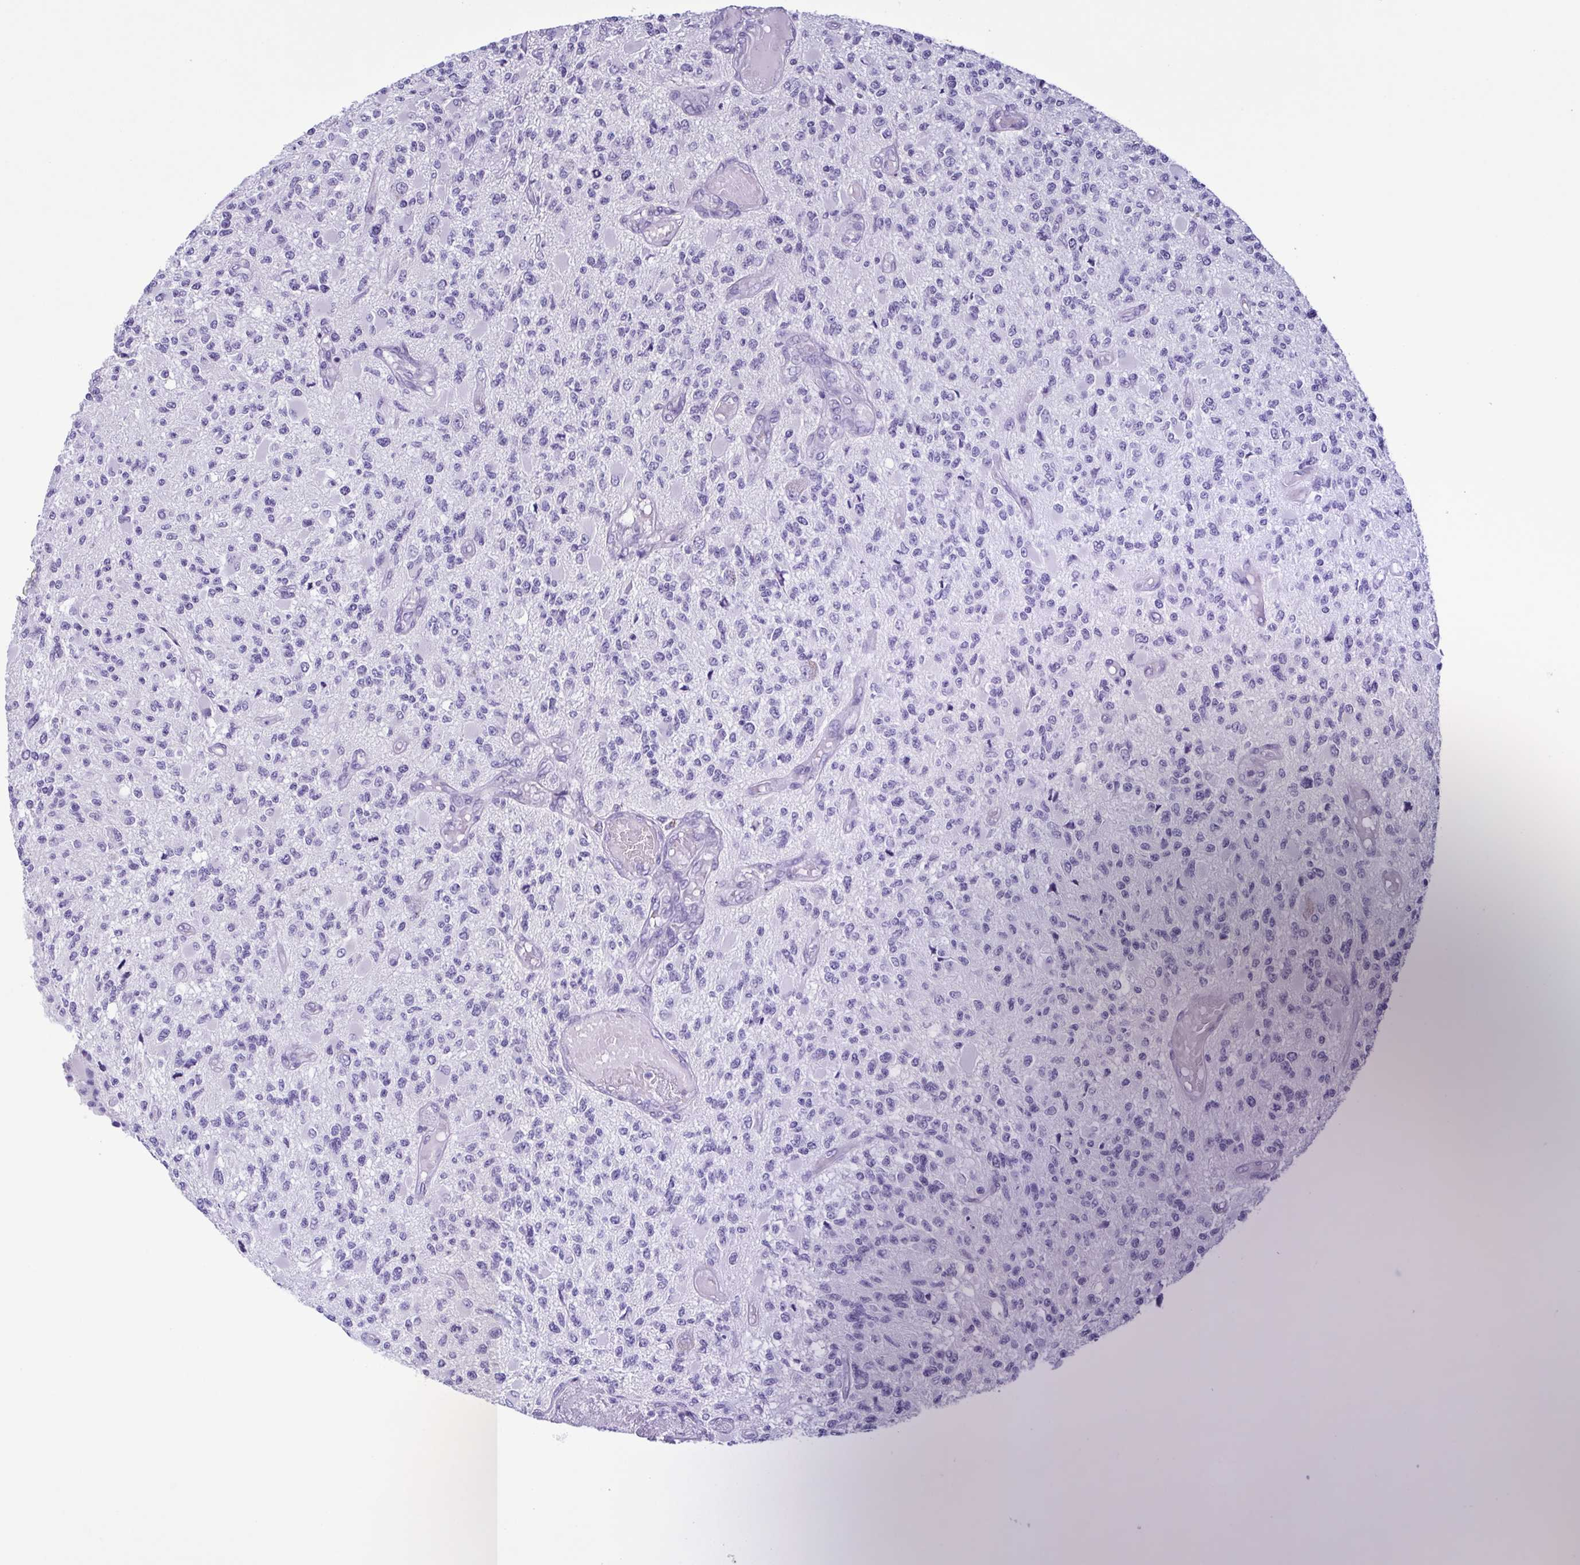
{"staining": {"intensity": "negative", "quantity": "none", "location": "none"}, "tissue": "glioma", "cell_type": "Tumor cells", "image_type": "cancer", "snomed": [{"axis": "morphology", "description": "Glioma, malignant, High grade"}, {"axis": "topography", "description": "Brain"}], "caption": "Tumor cells are negative for protein expression in human glioma. (DAB immunohistochemistry with hematoxylin counter stain).", "gene": "LTF", "patient": {"sex": "female", "age": 63}}